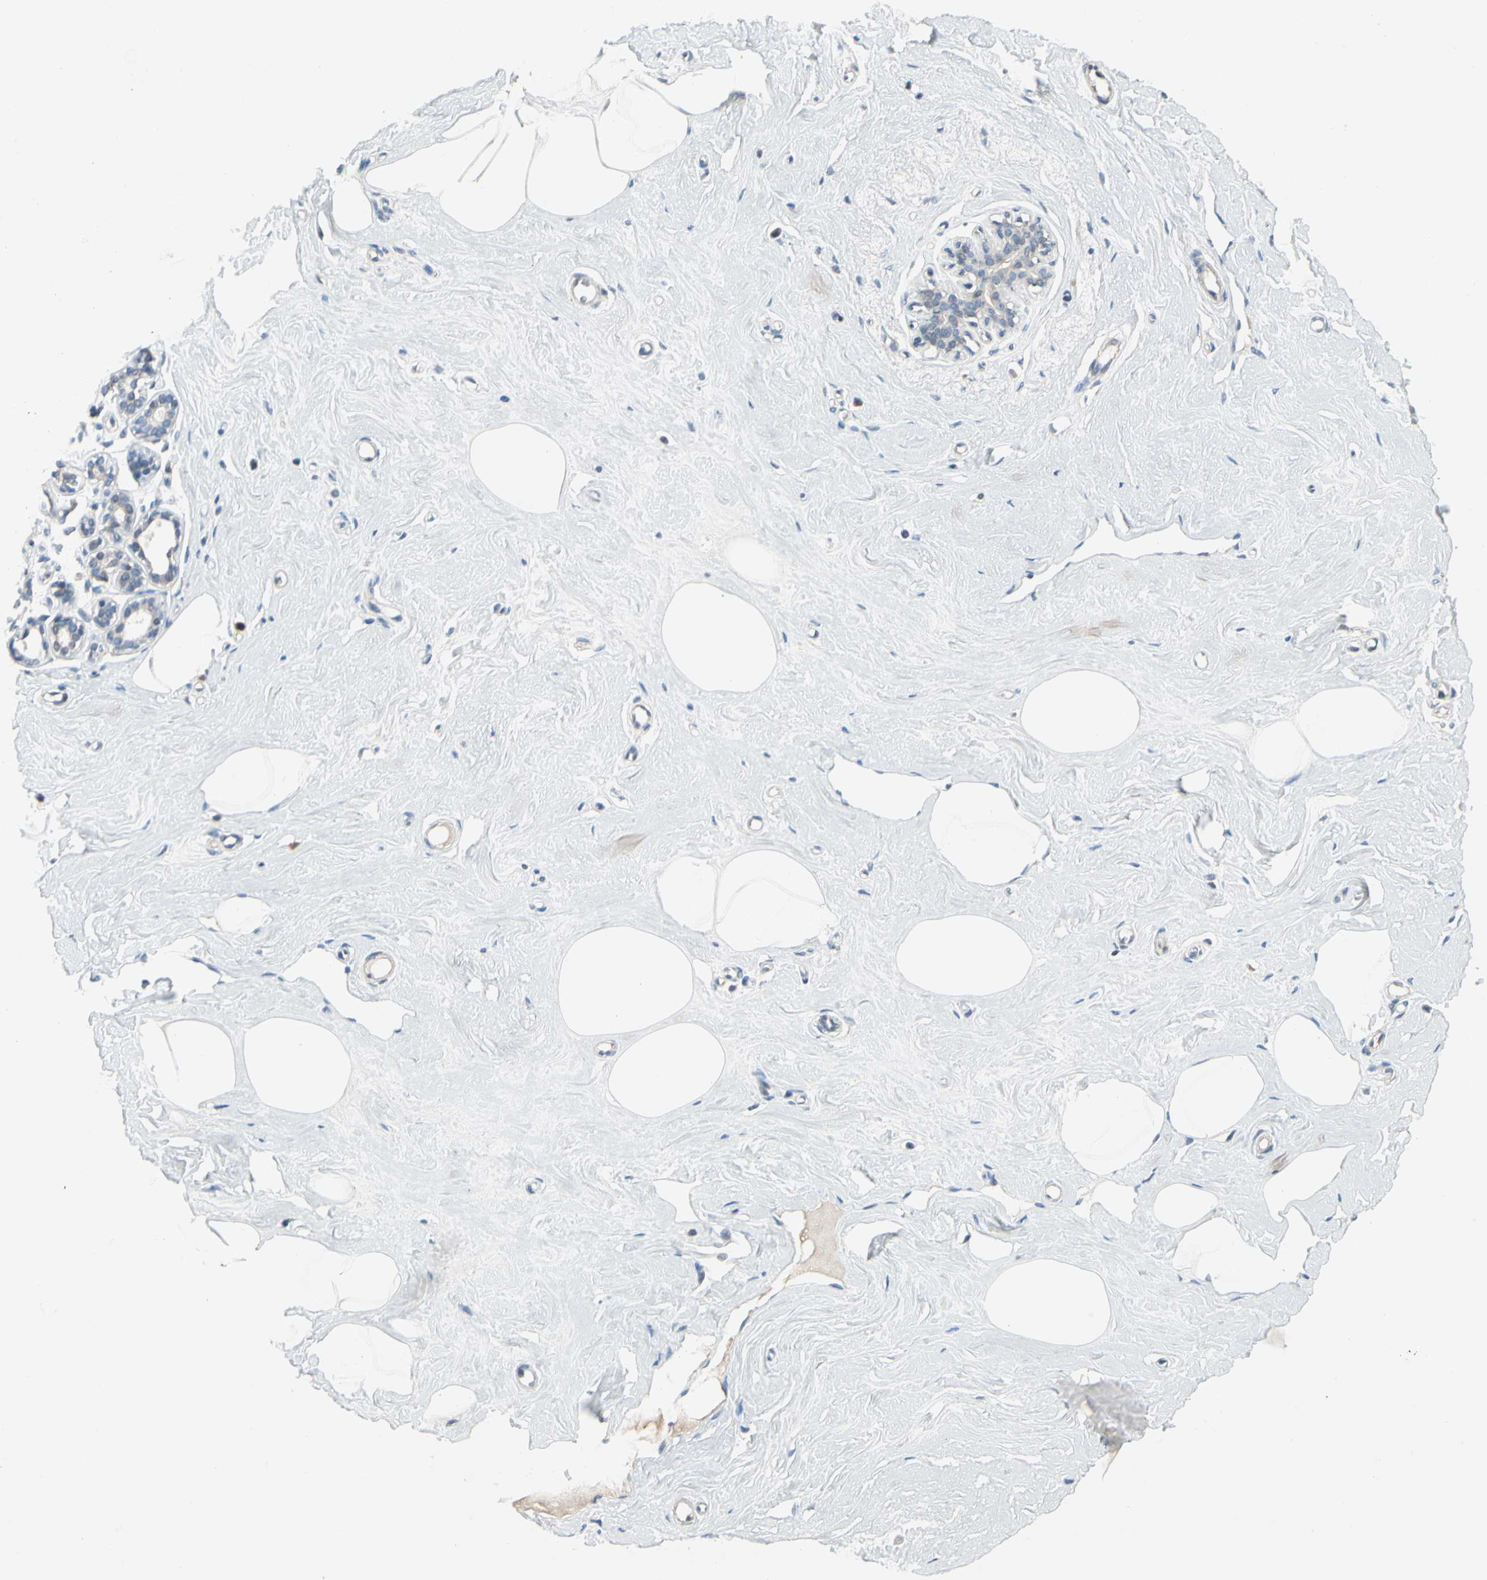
{"staining": {"intensity": "negative", "quantity": "none", "location": "none"}, "tissue": "breast", "cell_type": "Adipocytes", "image_type": "normal", "snomed": [{"axis": "morphology", "description": "Normal tissue, NOS"}, {"axis": "topography", "description": "Breast"}], "caption": "A photomicrograph of breast stained for a protein exhibits no brown staining in adipocytes.", "gene": "STK40", "patient": {"sex": "female", "age": 45}}